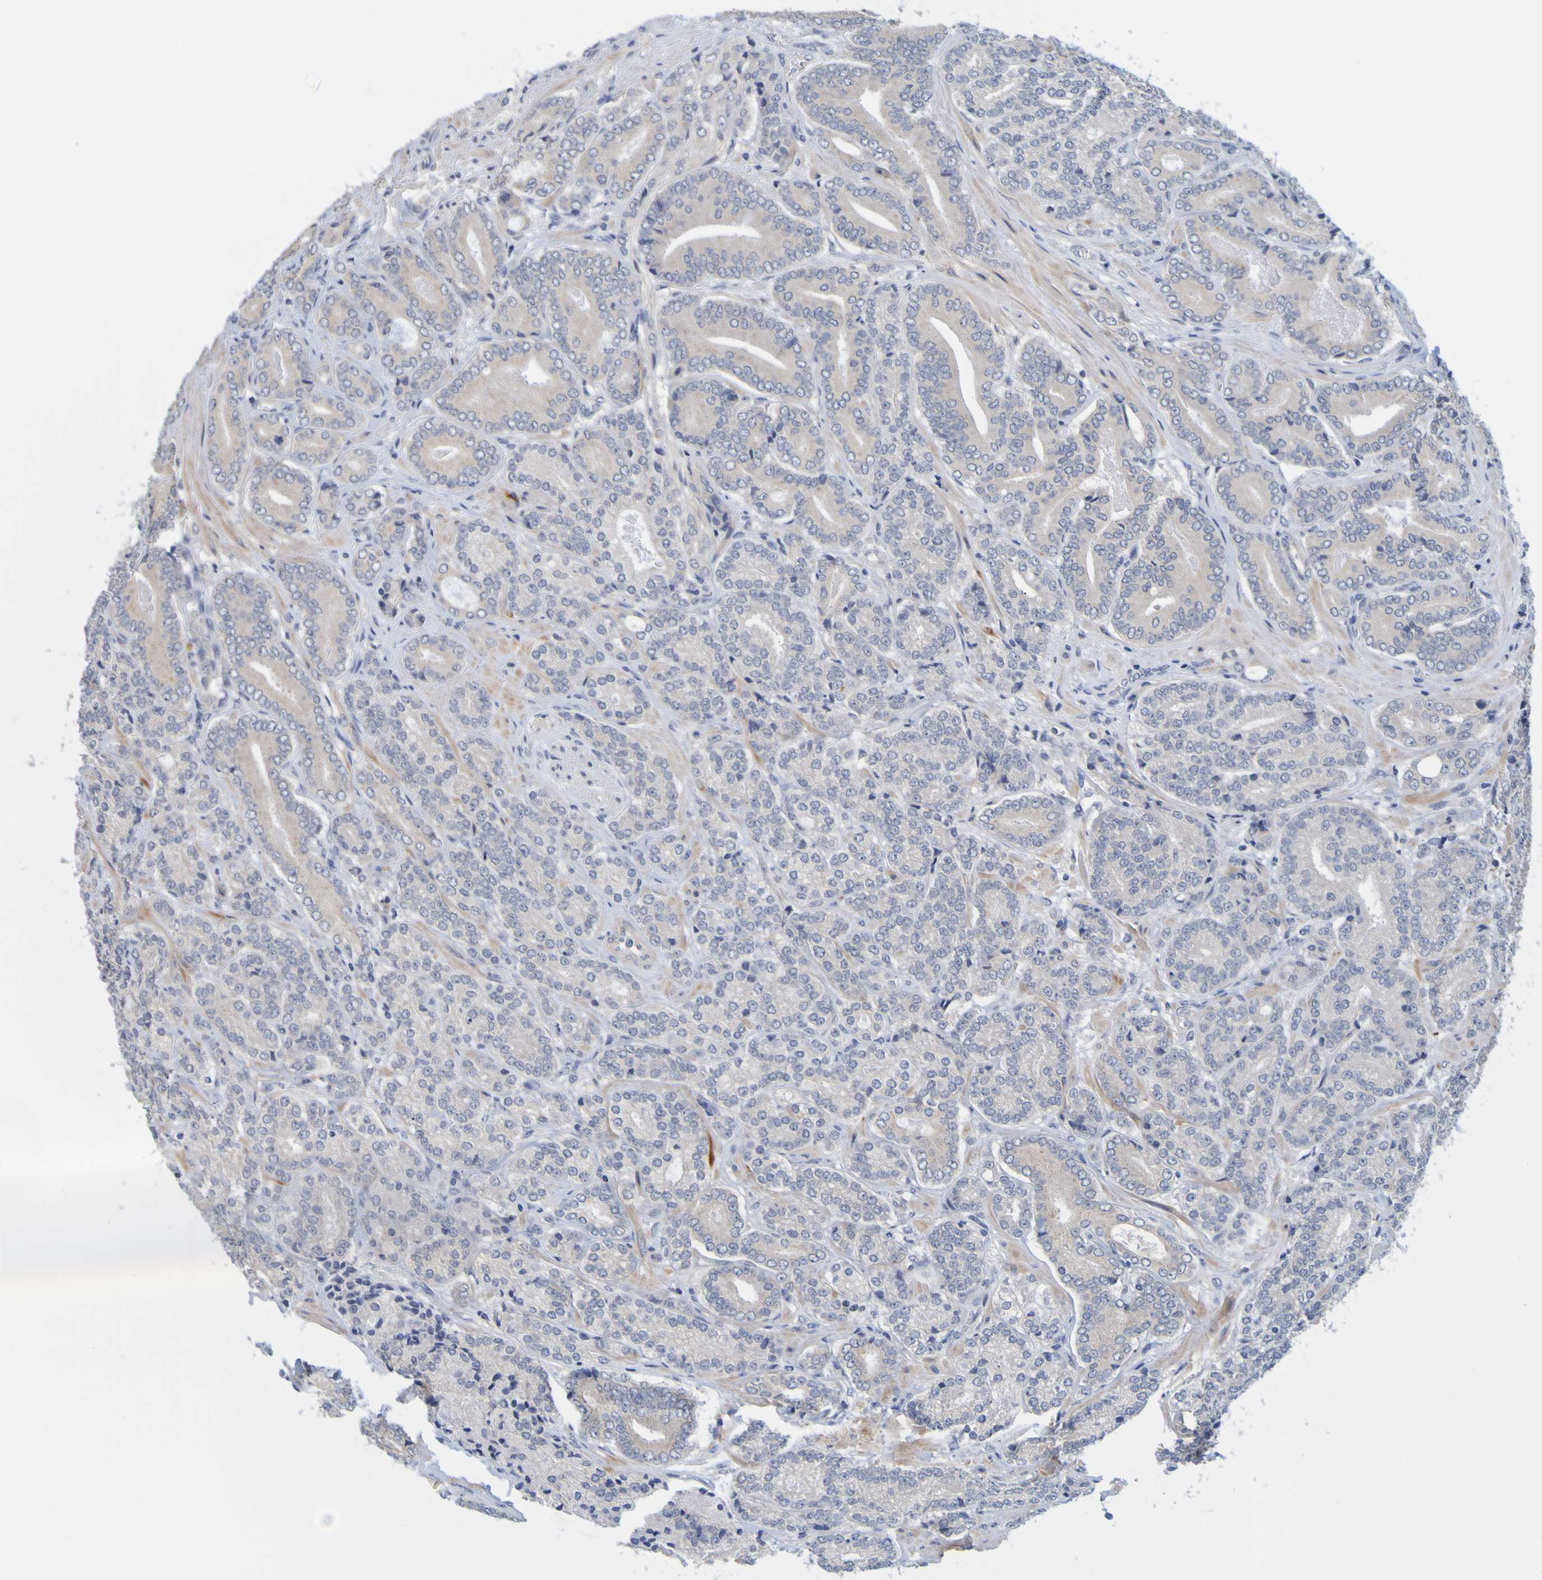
{"staining": {"intensity": "negative", "quantity": "none", "location": "none"}, "tissue": "prostate cancer", "cell_type": "Tumor cells", "image_type": "cancer", "snomed": [{"axis": "morphology", "description": "Adenocarcinoma, High grade"}, {"axis": "topography", "description": "Prostate"}], "caption": "This is an IHC photomicrograph of prostate cancer (adenocarcinoma (high-grade)). There is no positivity in tumor cells.", "gene": "ENDOU", "patient": {"sex": "male", "age": 61}}